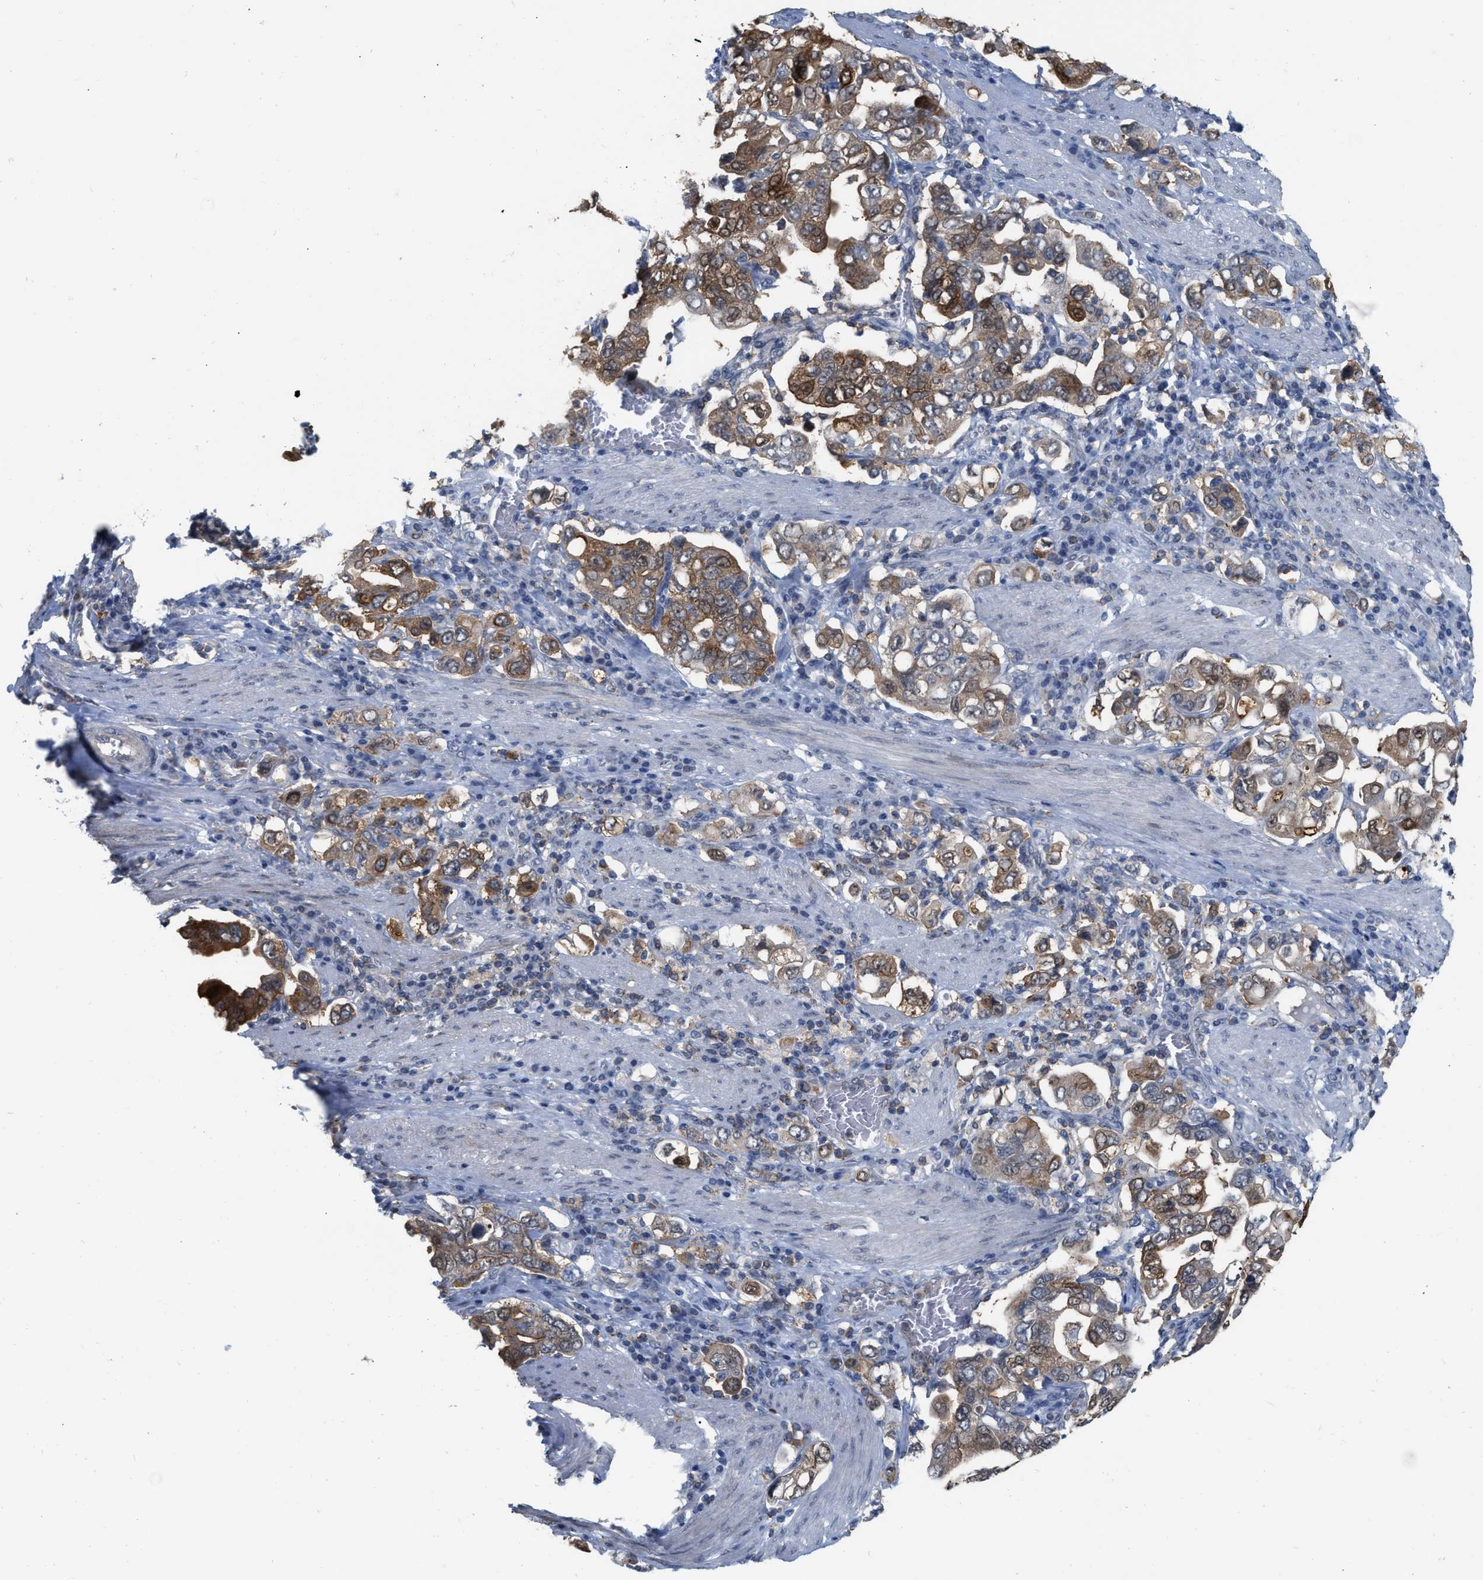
{"staining": {"intensity": "moderate", "quantity": ">75%", "location": "cytoplasmic/membranous"}, "tissue": "stomach cancer", "cell_type": "Tumor cells", "image_type": "cancer", "snomed": [{"axis": "morphology", "description": "Adenocarcinoma, NOS"}, {"axis": "topography", "description": "Stomach, upper"}], "caption": "Immunohistochemistry of human stomach cancer shows medium levels of moderate cytoplasmic/membranous expression in about >75% of tumor cells.", "gene": "BAIAP2L1", "patient": {"sex": "male", "age": 62}}